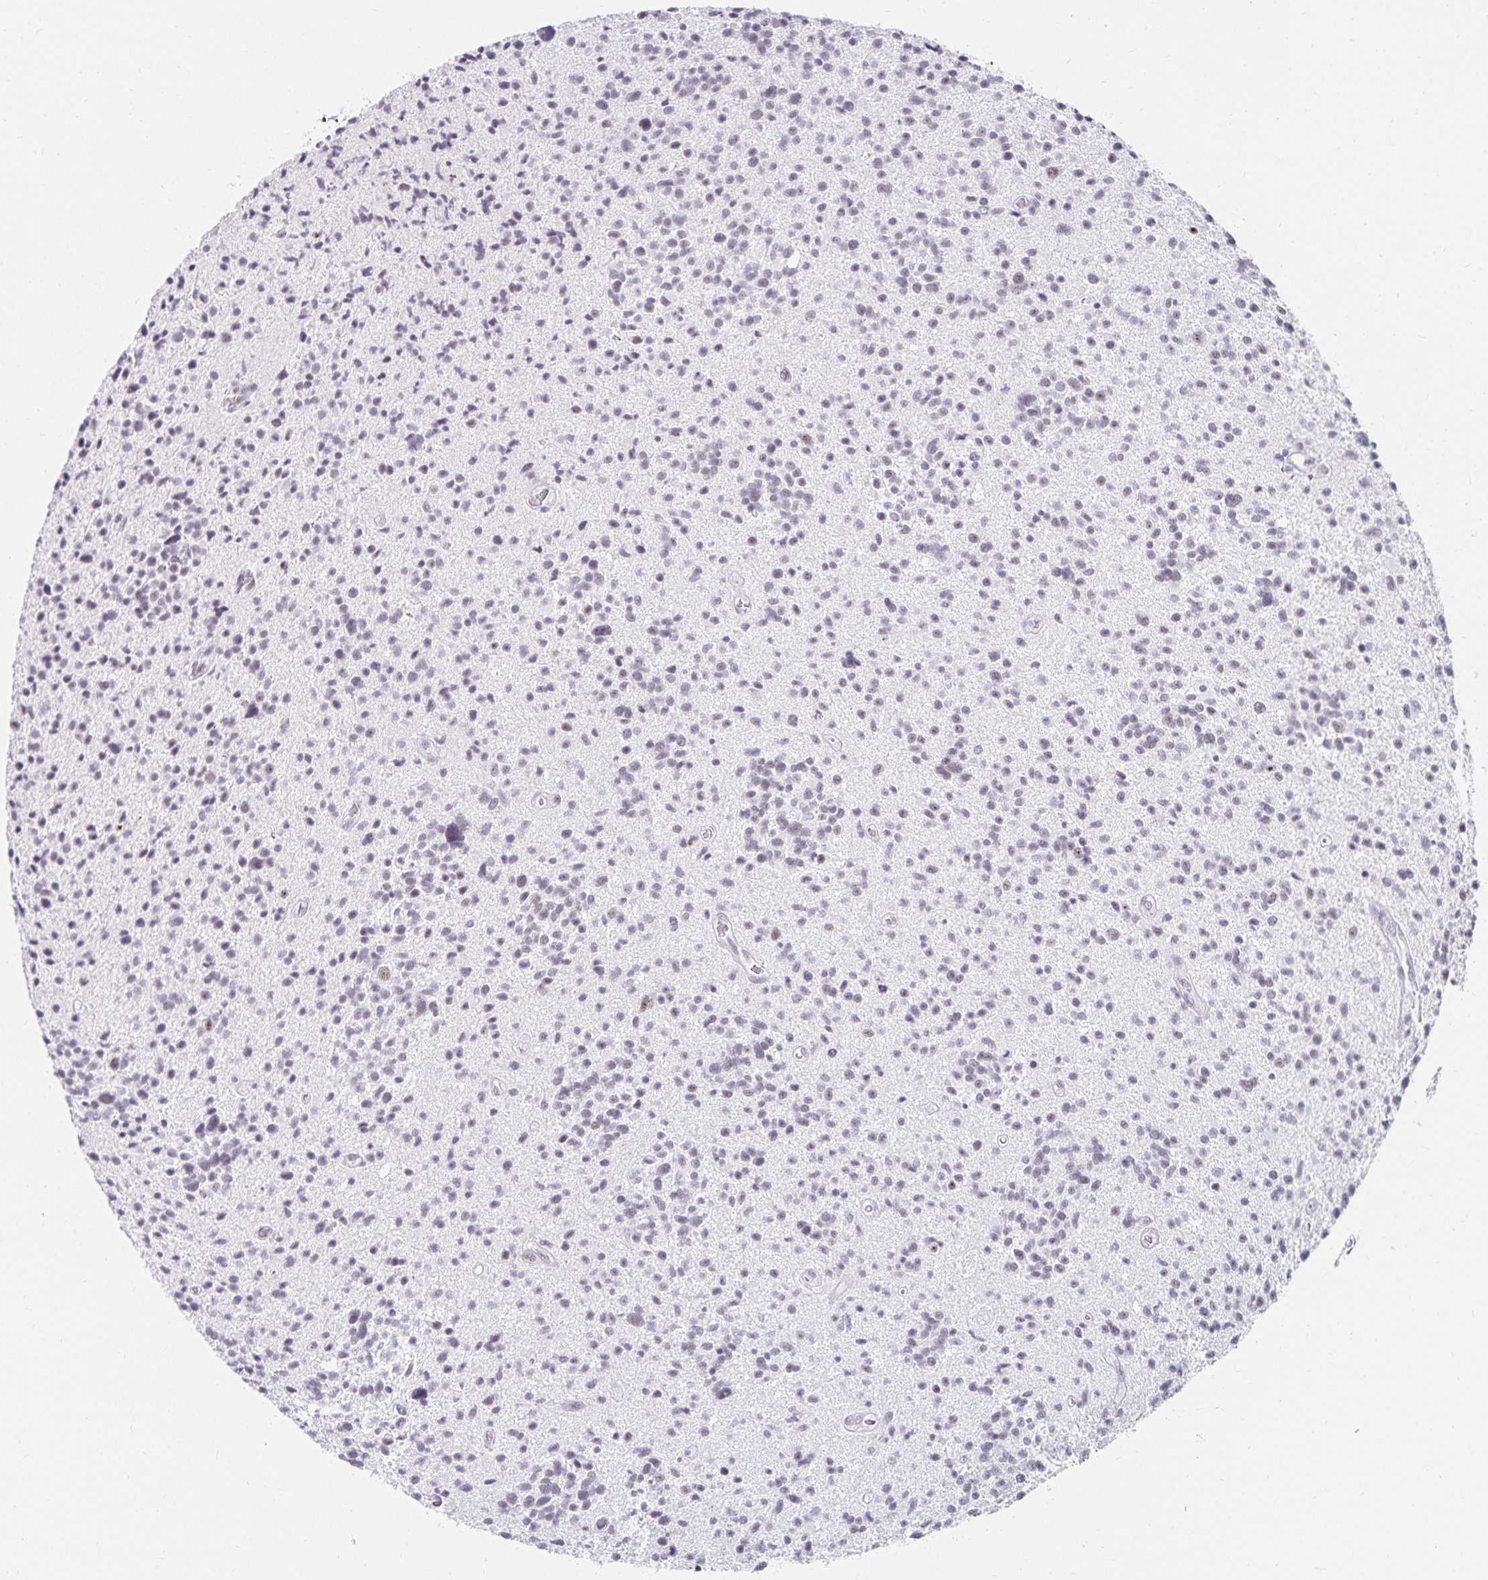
{"staining": {"intensity": "weak", "quantity": "<25%", "location": "nuclear"}, "tissue": "glioma", "cell_type": "Tumor cells", "image_type": "cancer", "snomed": [{"axis": "morphology", "description": "Glioma, malignant, High grade"}, {"axis": "topography", "description": "Brain"}], "caption": "Human glioma stained for a protein using IHC displays no positivity in tumor cells.", "gene": "C20orf85", "patient": {"sex": "male", "age": 29}}